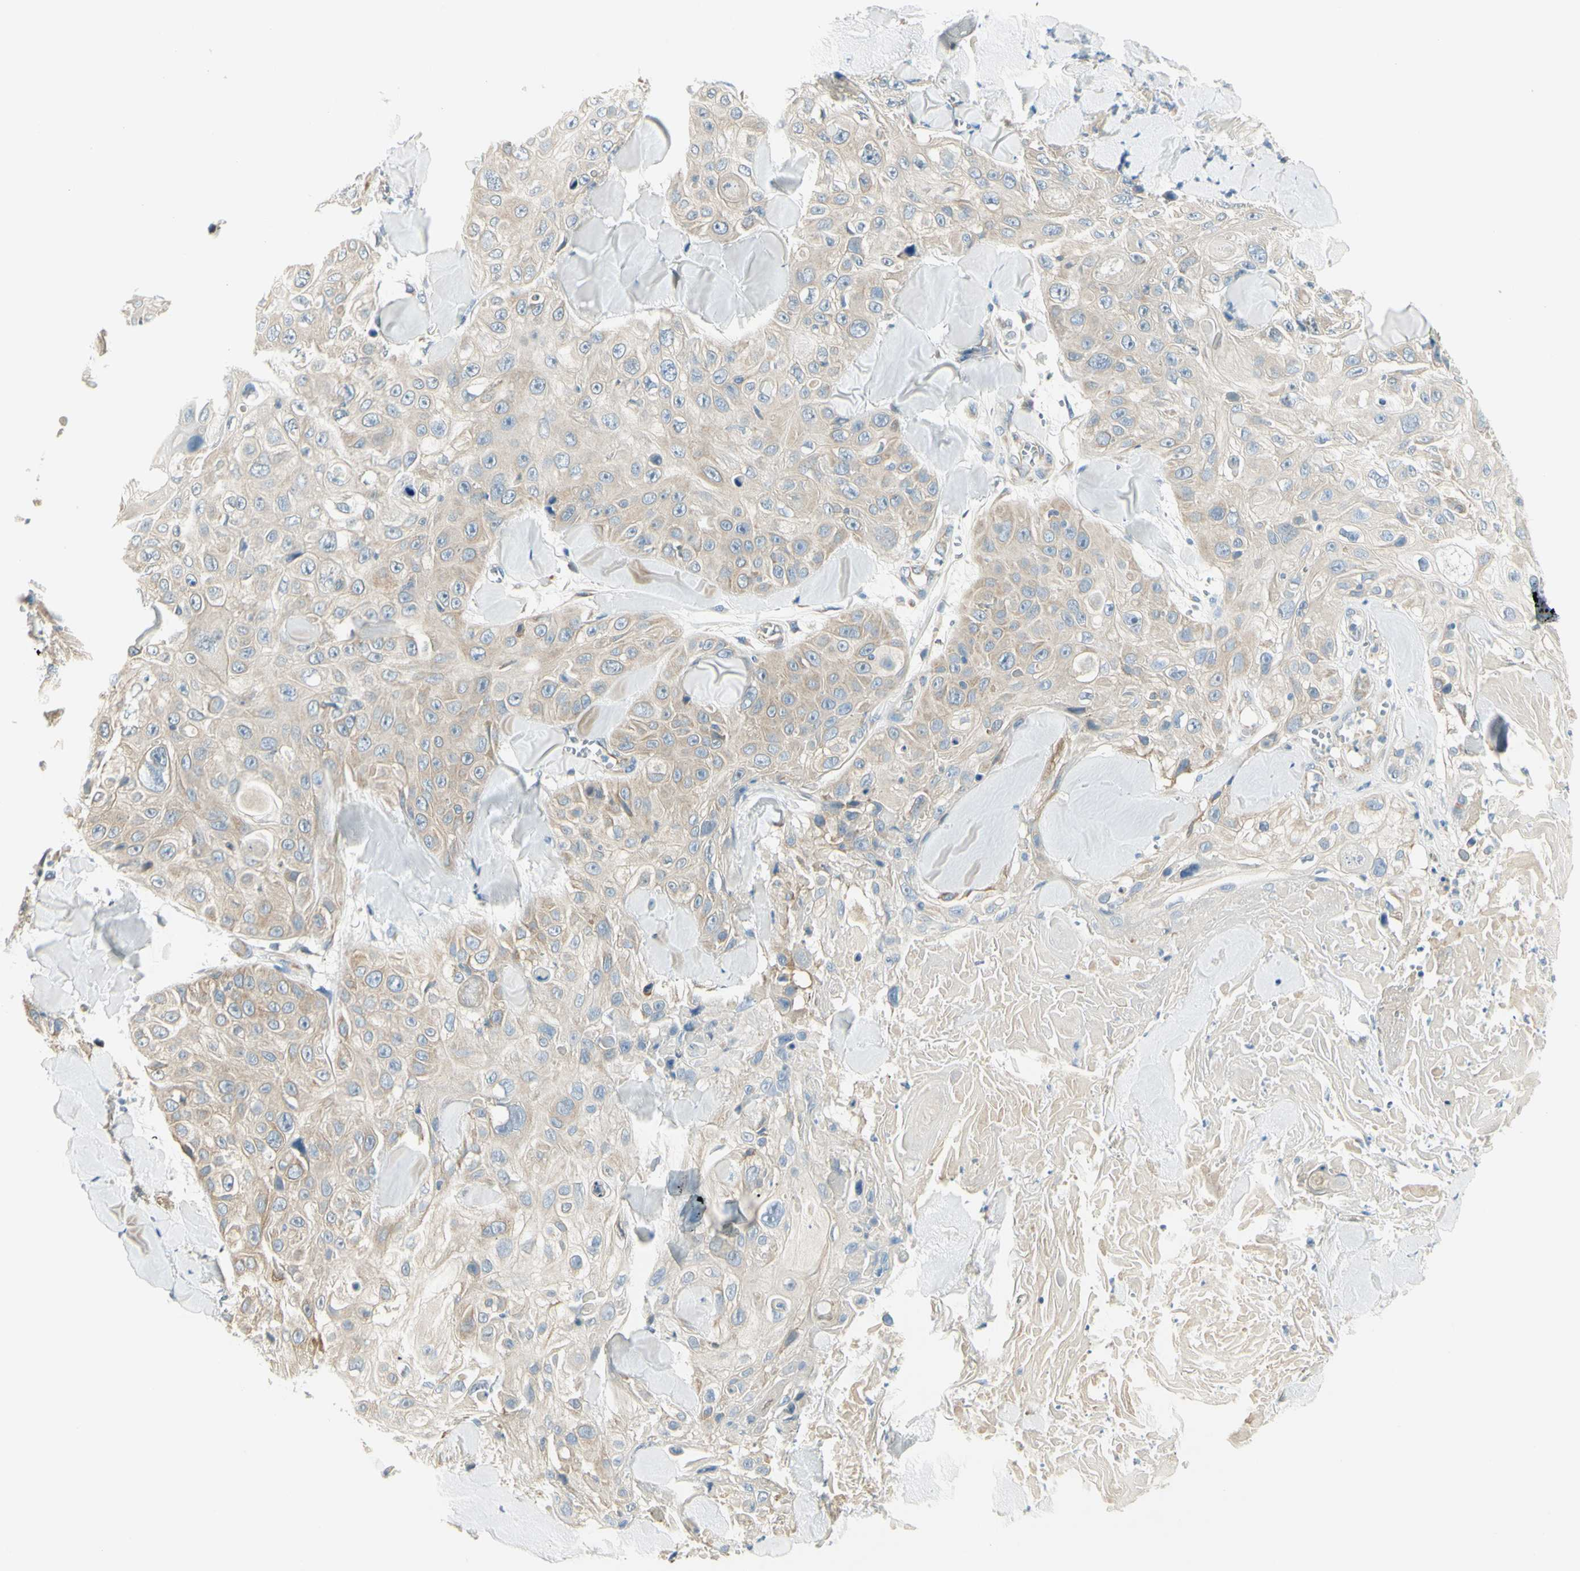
{"staining": {"intensity": "weak", "quantity": ">75%", "location": "cytoplasmic/membranous"}, "tissue": "skin cancer", "cell_type": "Tumor cells", "image_type": "cancer", "snomed": [{"axis": "morphology", "description": "Squamous cell carcinoma, NOS"}, {"axis": "topography", "description": "Skin"}], "caption": "The micrograph shows immunohistochemical staining of skin cancer. There is weak cytoplasmic/membranous expression is appreciated in about >75% of tumor cells. Nuclei are stained in blue.", "gene": "IGDCC4", "patient": {"sex": "male", "age": 86}}